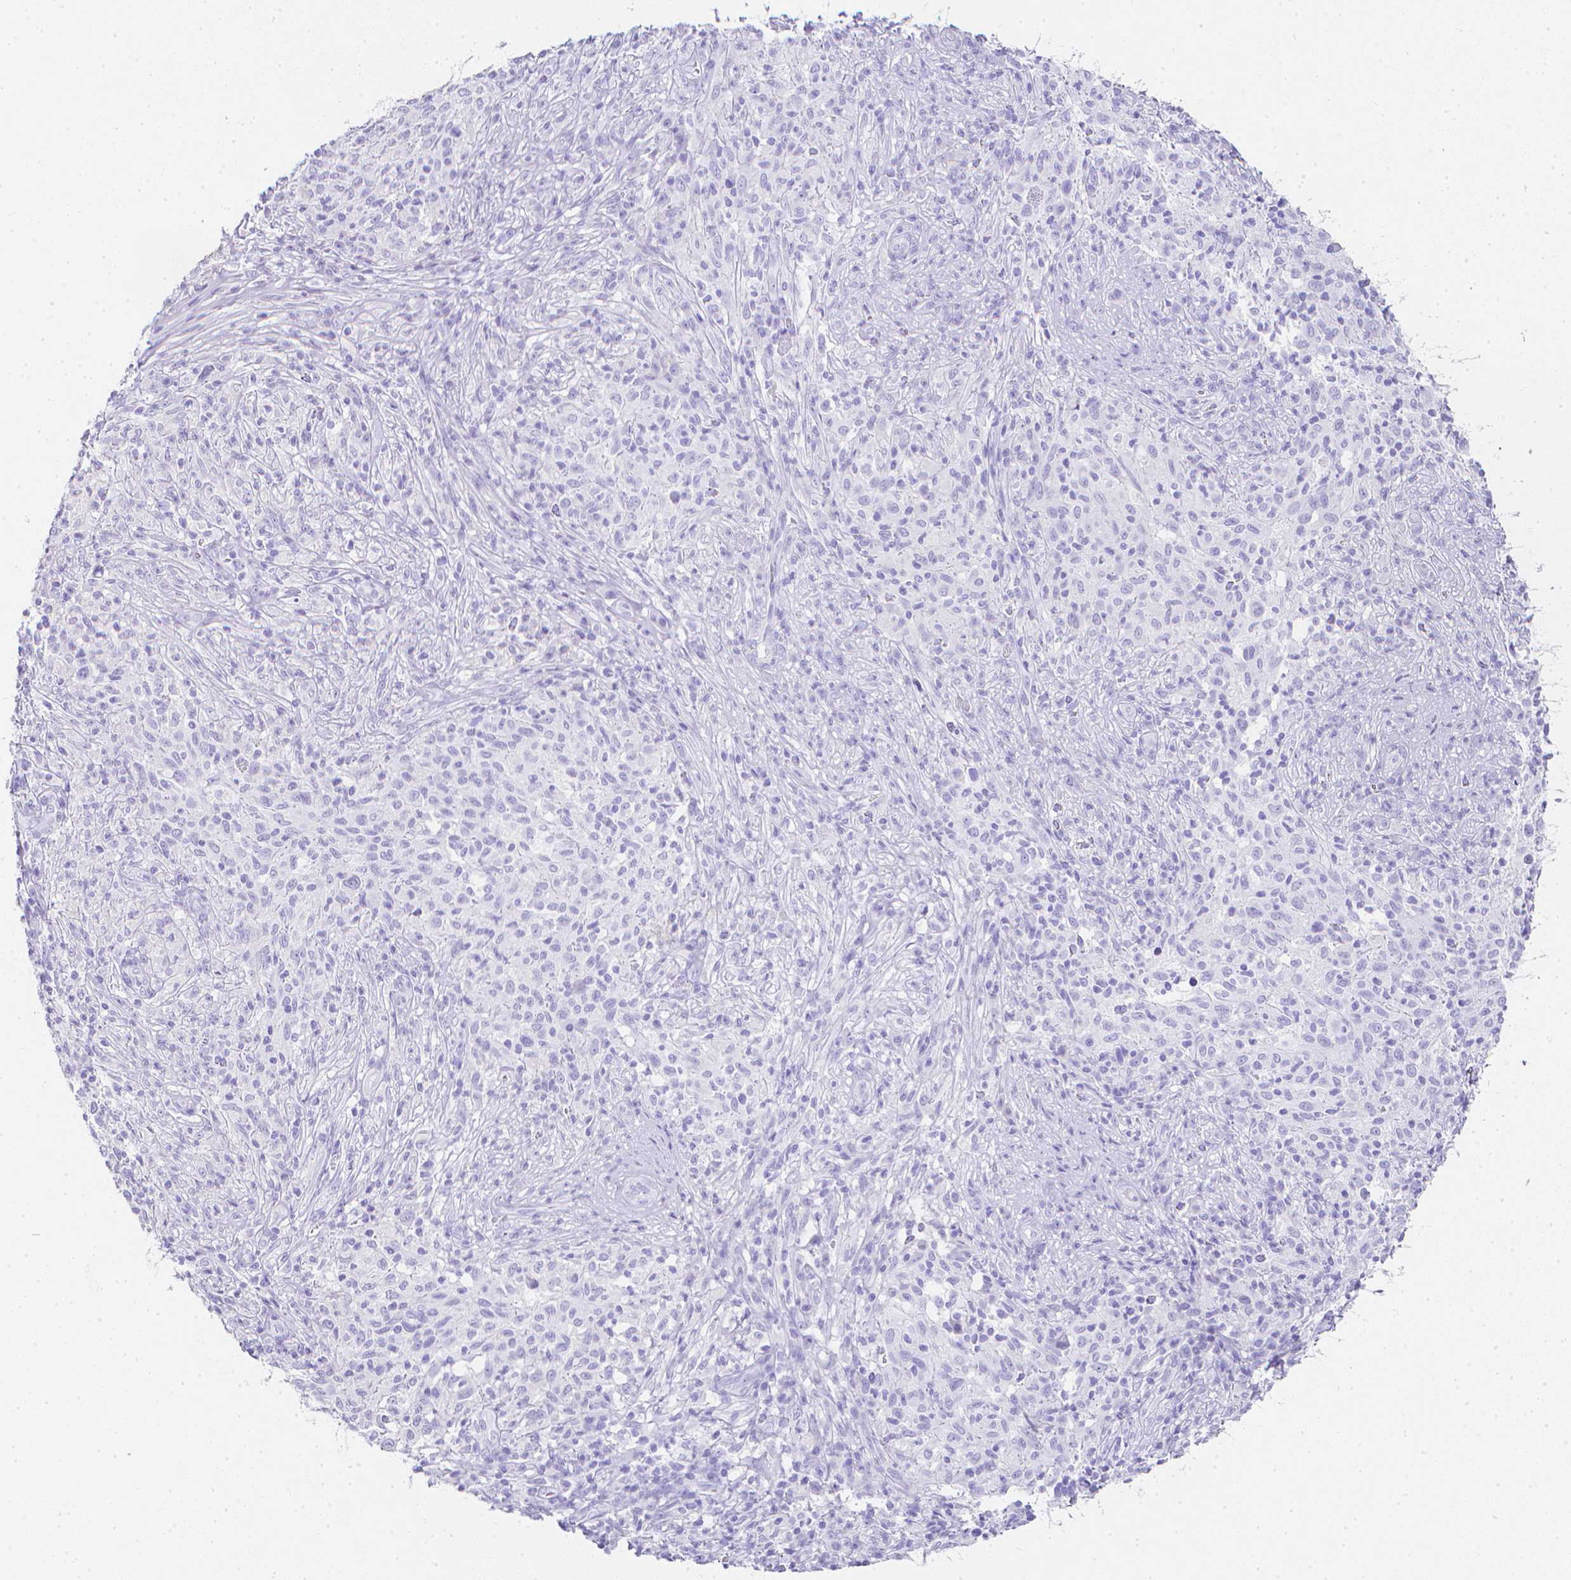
{"staining": {"intensity": "negative", "quantity": "none", "location": "none"}, "tissue": "melanoma", "cell_type": "Tumor cells", "image_type": "cancer", "snomed": [{"axis": "morphology", "description": "Malignant melanoma, NOS"}, {"axis": "topography", "description": "Skin"}], "caption": "Micrograph shows no protein positivity in tumor cells of melanoma tissue. (Immunohistochemistry, brightfield microscopy, high magnification).", "gene": "LGALS4", "patient": {"sex": "male", "age": 66}}